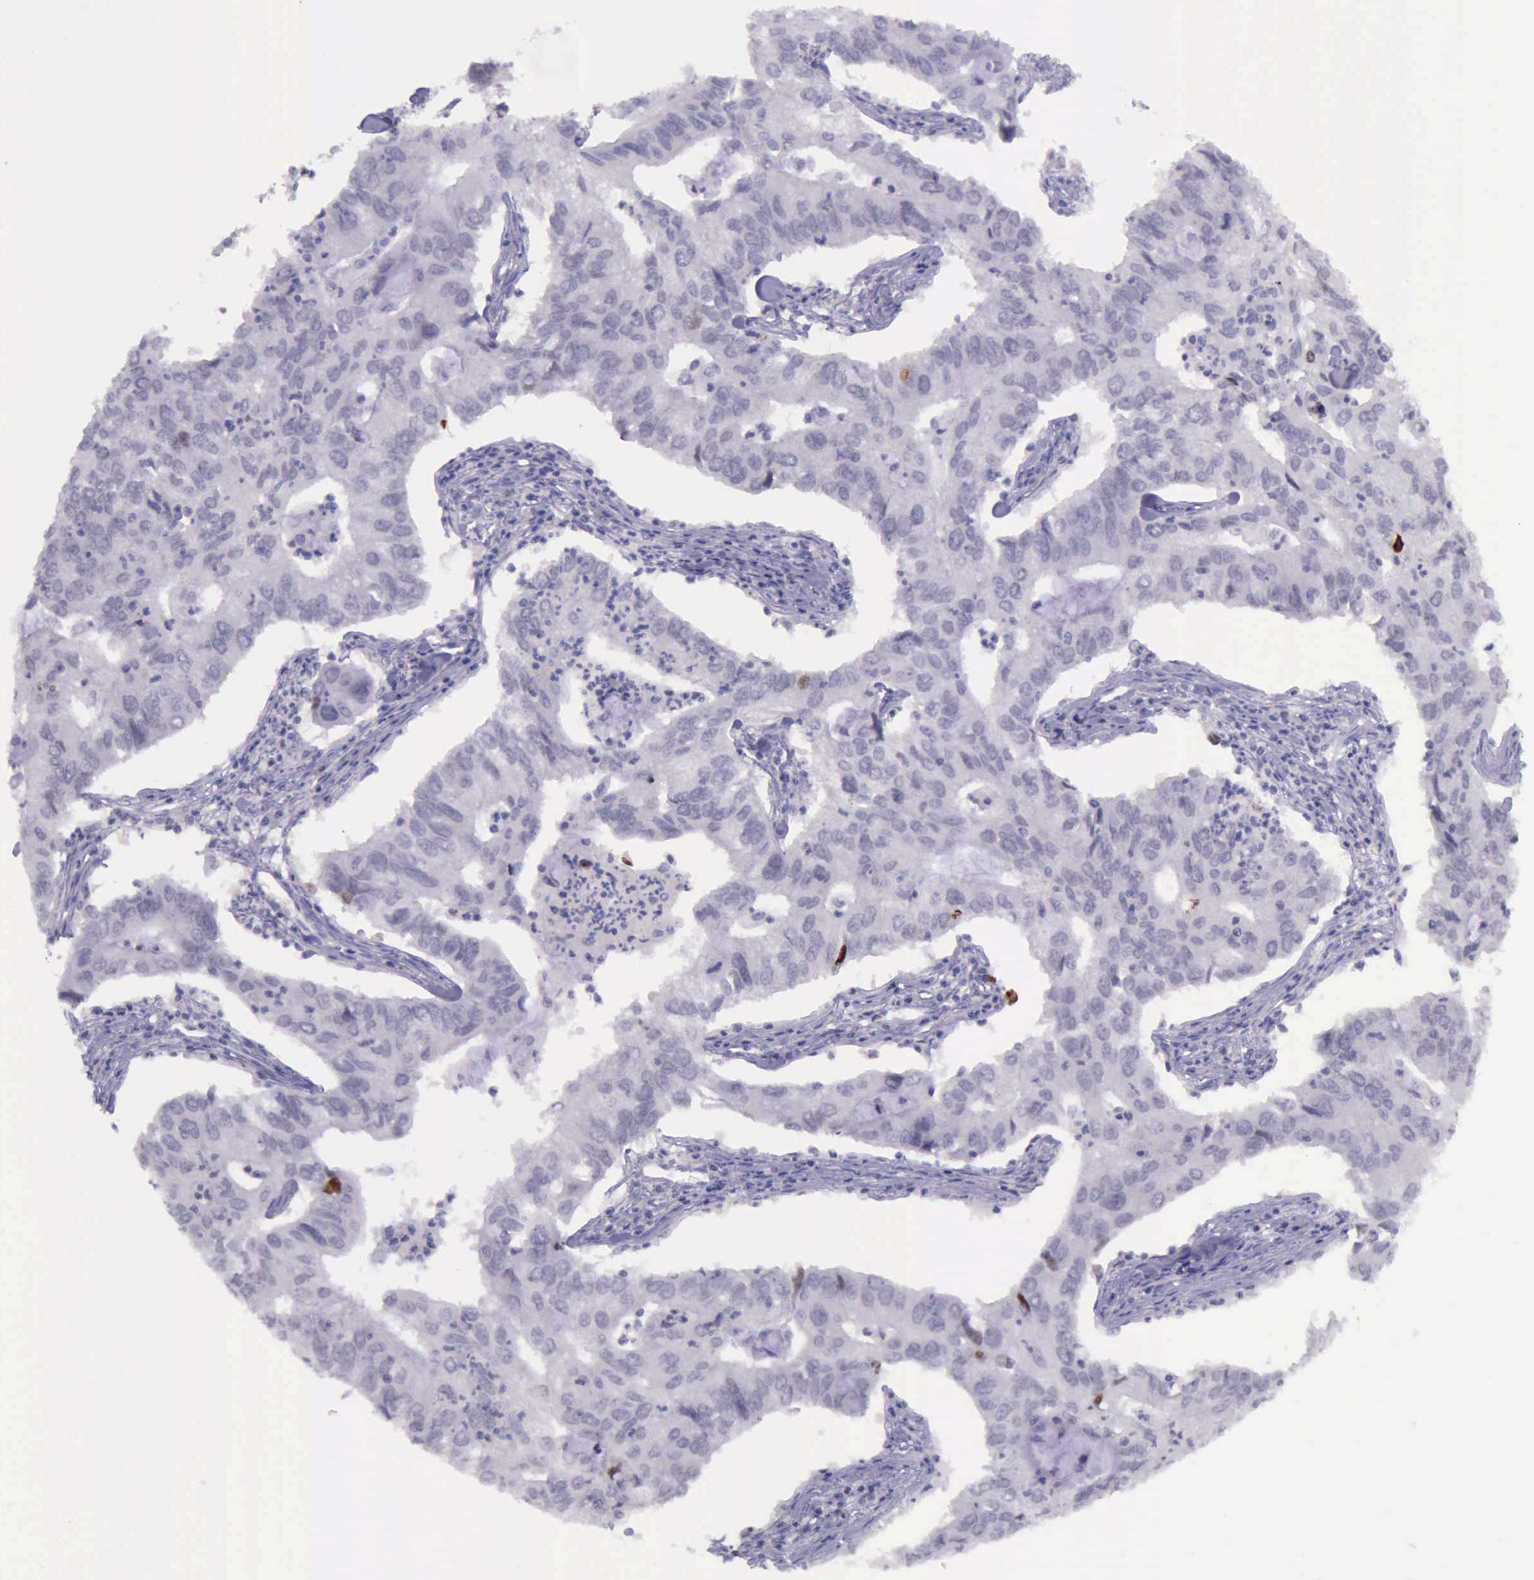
{"staining": {"intensity": "strong", "quantity": "<25%", "location": "nuclear"}, "tissue": "lung cancer", "cell_type": "Tumor cells", "image_type": "cancer", "snomed": [{"axis": "morphology", "description": "Adenocarcinoma, NOS"}, {"axis": "topography", "description": "Lung"}], "caption": "Brown immunohistochemical staining in adenocarcinoma (lung) exhibits strong nuclear expression in approximately <25% of tumor cells.", "gene": "PARP1", "patient": {"sex": "male", "age": 48}}